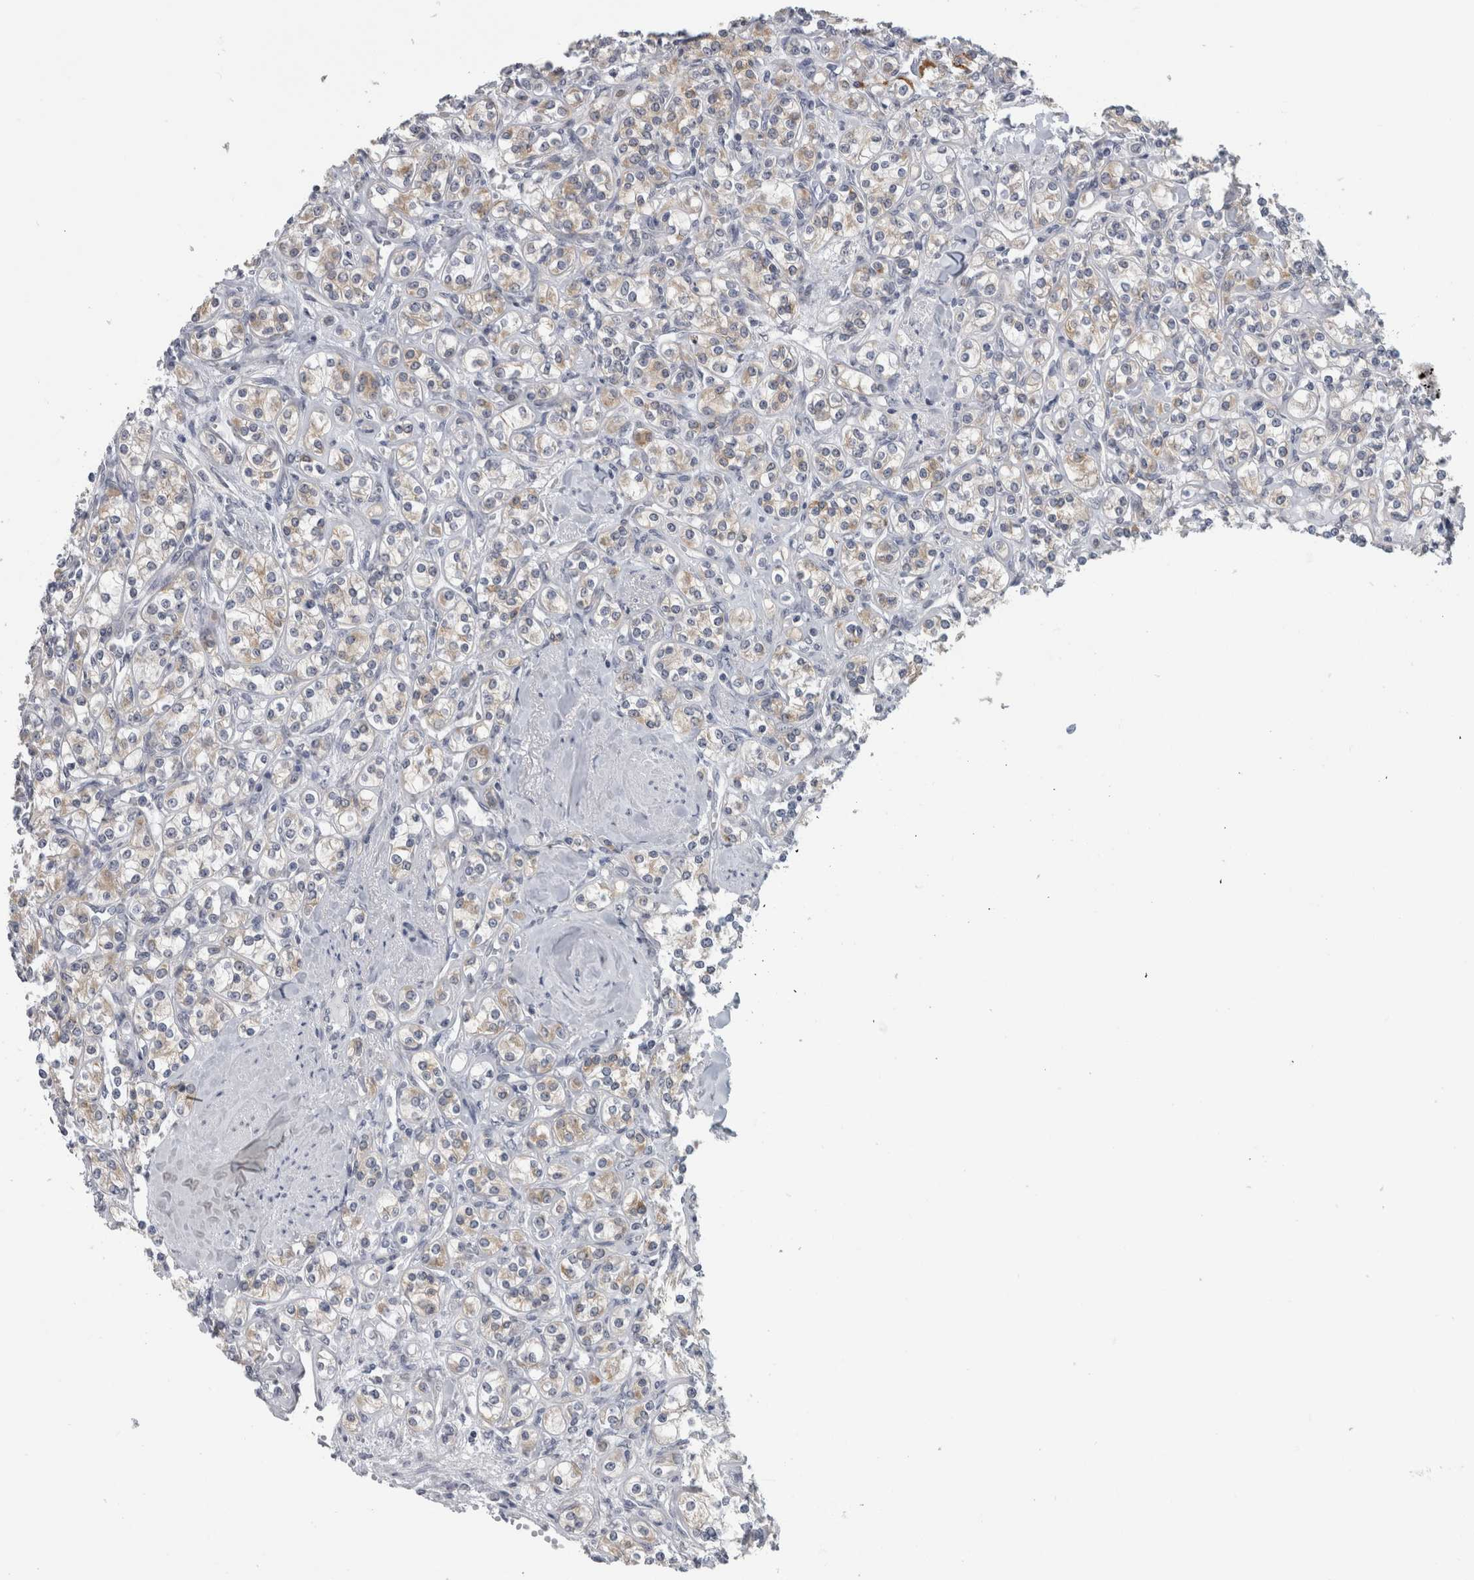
{"staining": {"intensity": "weak", "quantity": "<25%", "location": "cytoplasmic/membranous"}, "tissue": "renal cancer", "cell_type": "Tumor cells", "image_type": "cancer", "snomed": [{"axis": "morphology", "description": "Adenocarcinoma, NOS"}, {"axis": "topography", "description": "Kidney"}], "caption": "Tumor cells show no significant positivity in renal adenocarcinoma. (DAB (3,3'-diaminobenzidine) IHC, high magnification).", "gene": "TMEM242", "patient": {"sex": "male", "age": 77}}